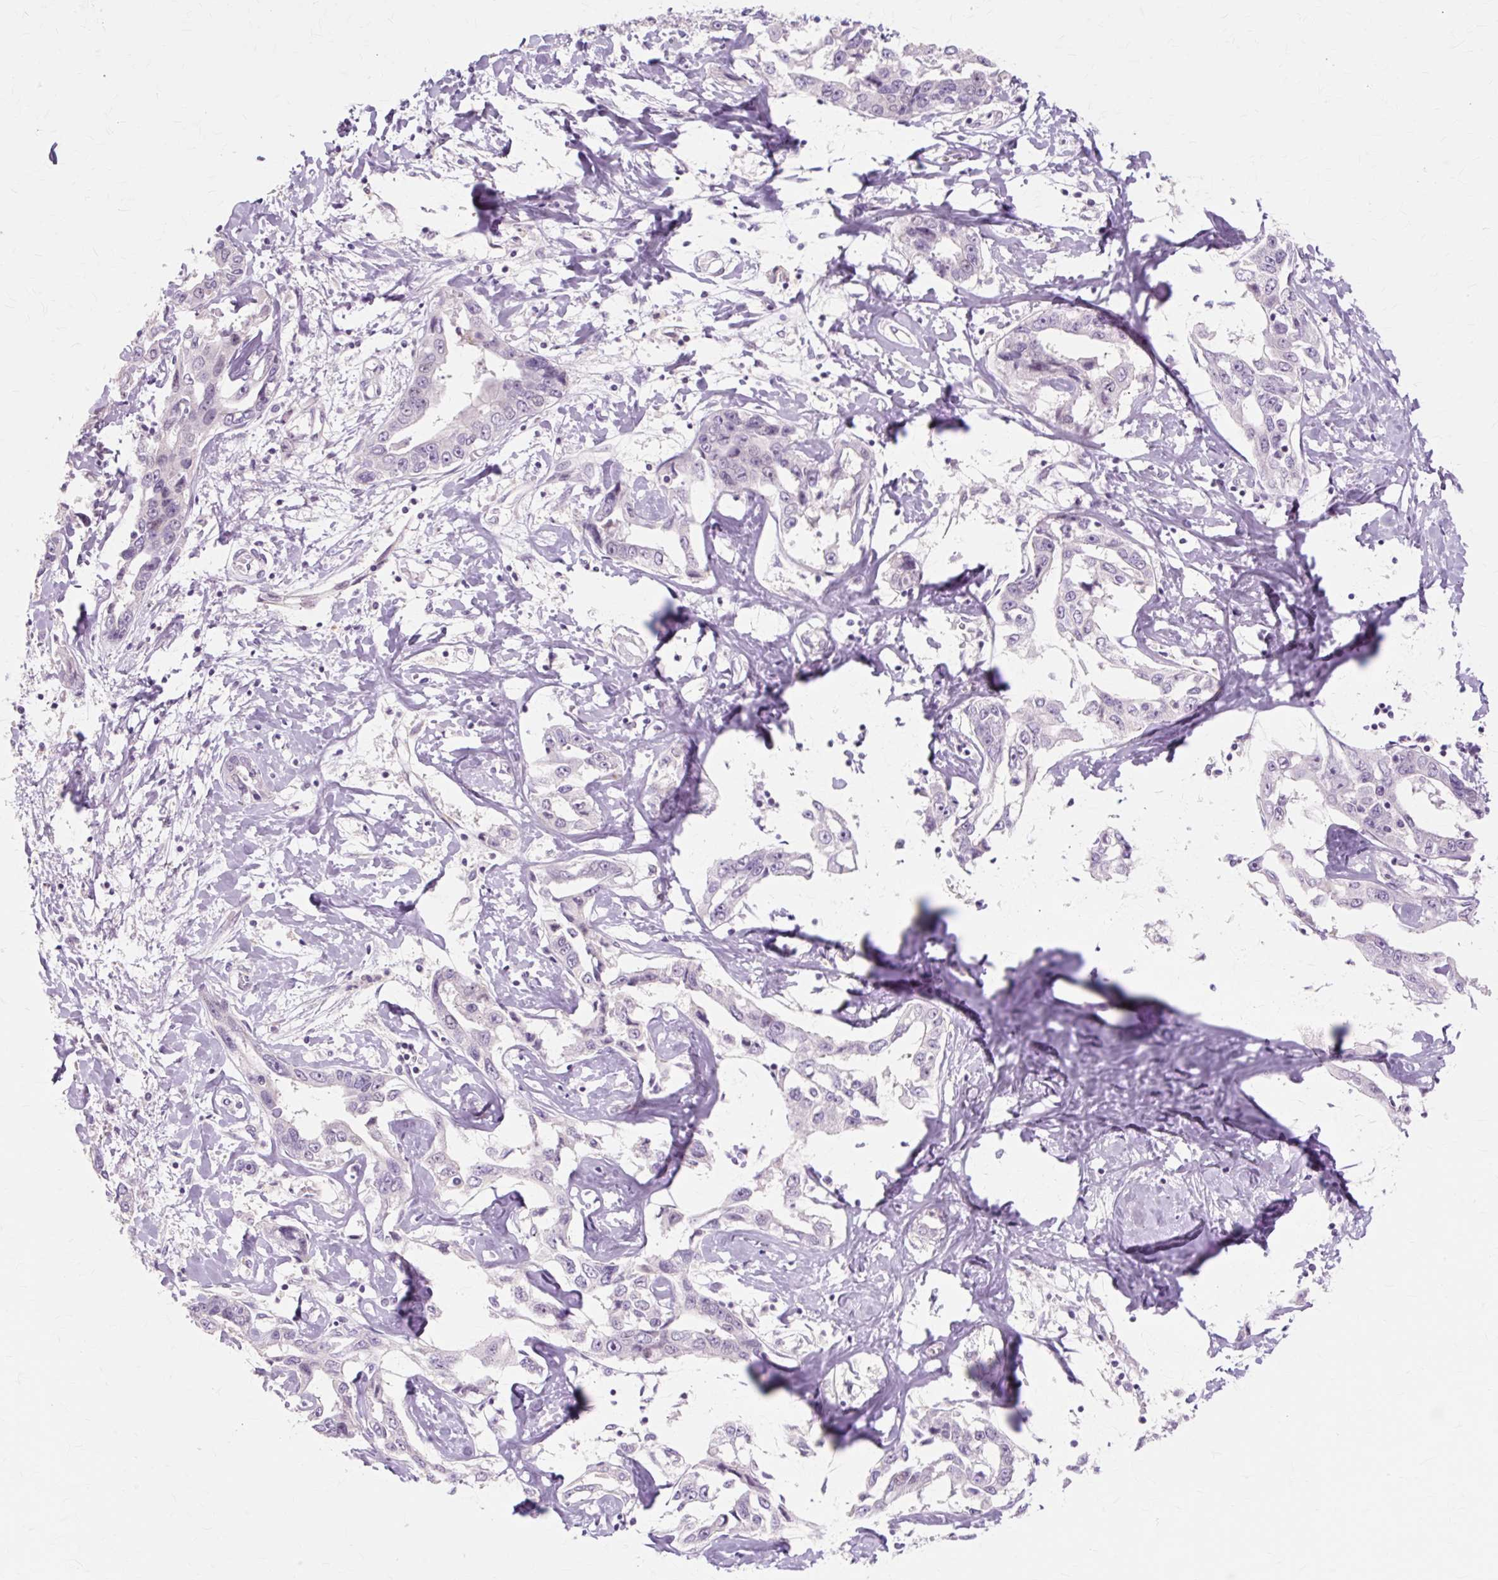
{"staining": {"intensity": "negative", "quantity": "none", "location": "none"}, "tissue": "liver cancer", "cell_type": "Tumor cells", "image_type": "cancer", "snomed": [{"axis": "morphology", "description": "Cholangiocarcinoma"}, {"axis": "topography", "description": "Liver"}], "caption": "Tumor cells are negative for brown protein staining in liver cancer.", "gene": "IRX2", "patient": {"sex": "male", "age": 59}}